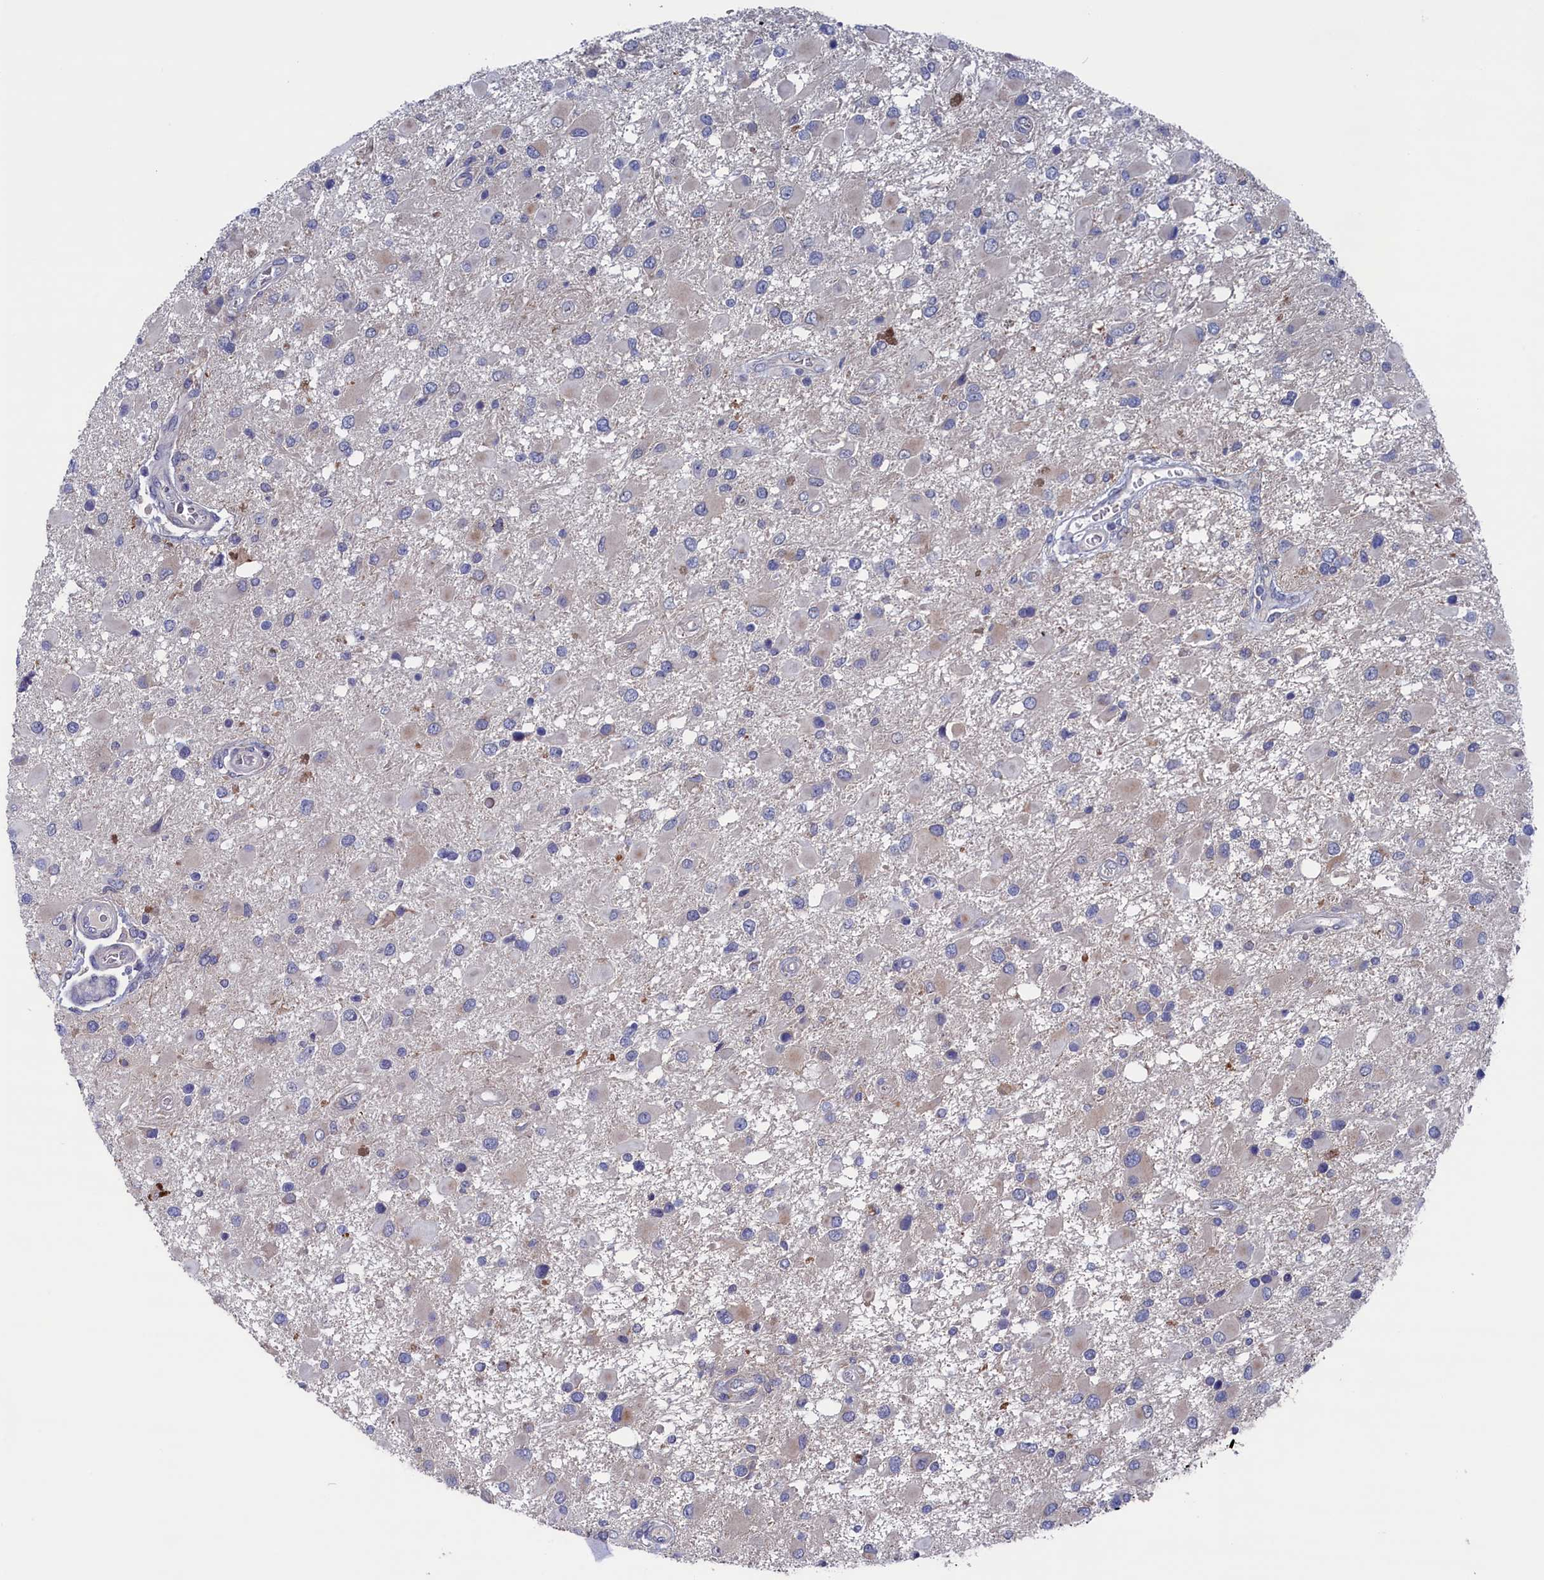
{"staining": {"intensity": "weak", "quantity": "<25%", "location": "cytoplasmic/membranous"}, "tissue": "glioma", "cell_type": "Tumor cells", "image_type": "cancer", "snomed": [{"axis": "morphology", "description": "Glioma, malignant, High grade"}, {"axis": "topography", "description": "Brain"}], "caption": "There is no significant staining in tumor cells of high-grade glioma (malignant).", "gene": "SPATA13", "patient": {"sex": "male", "age": 53}}